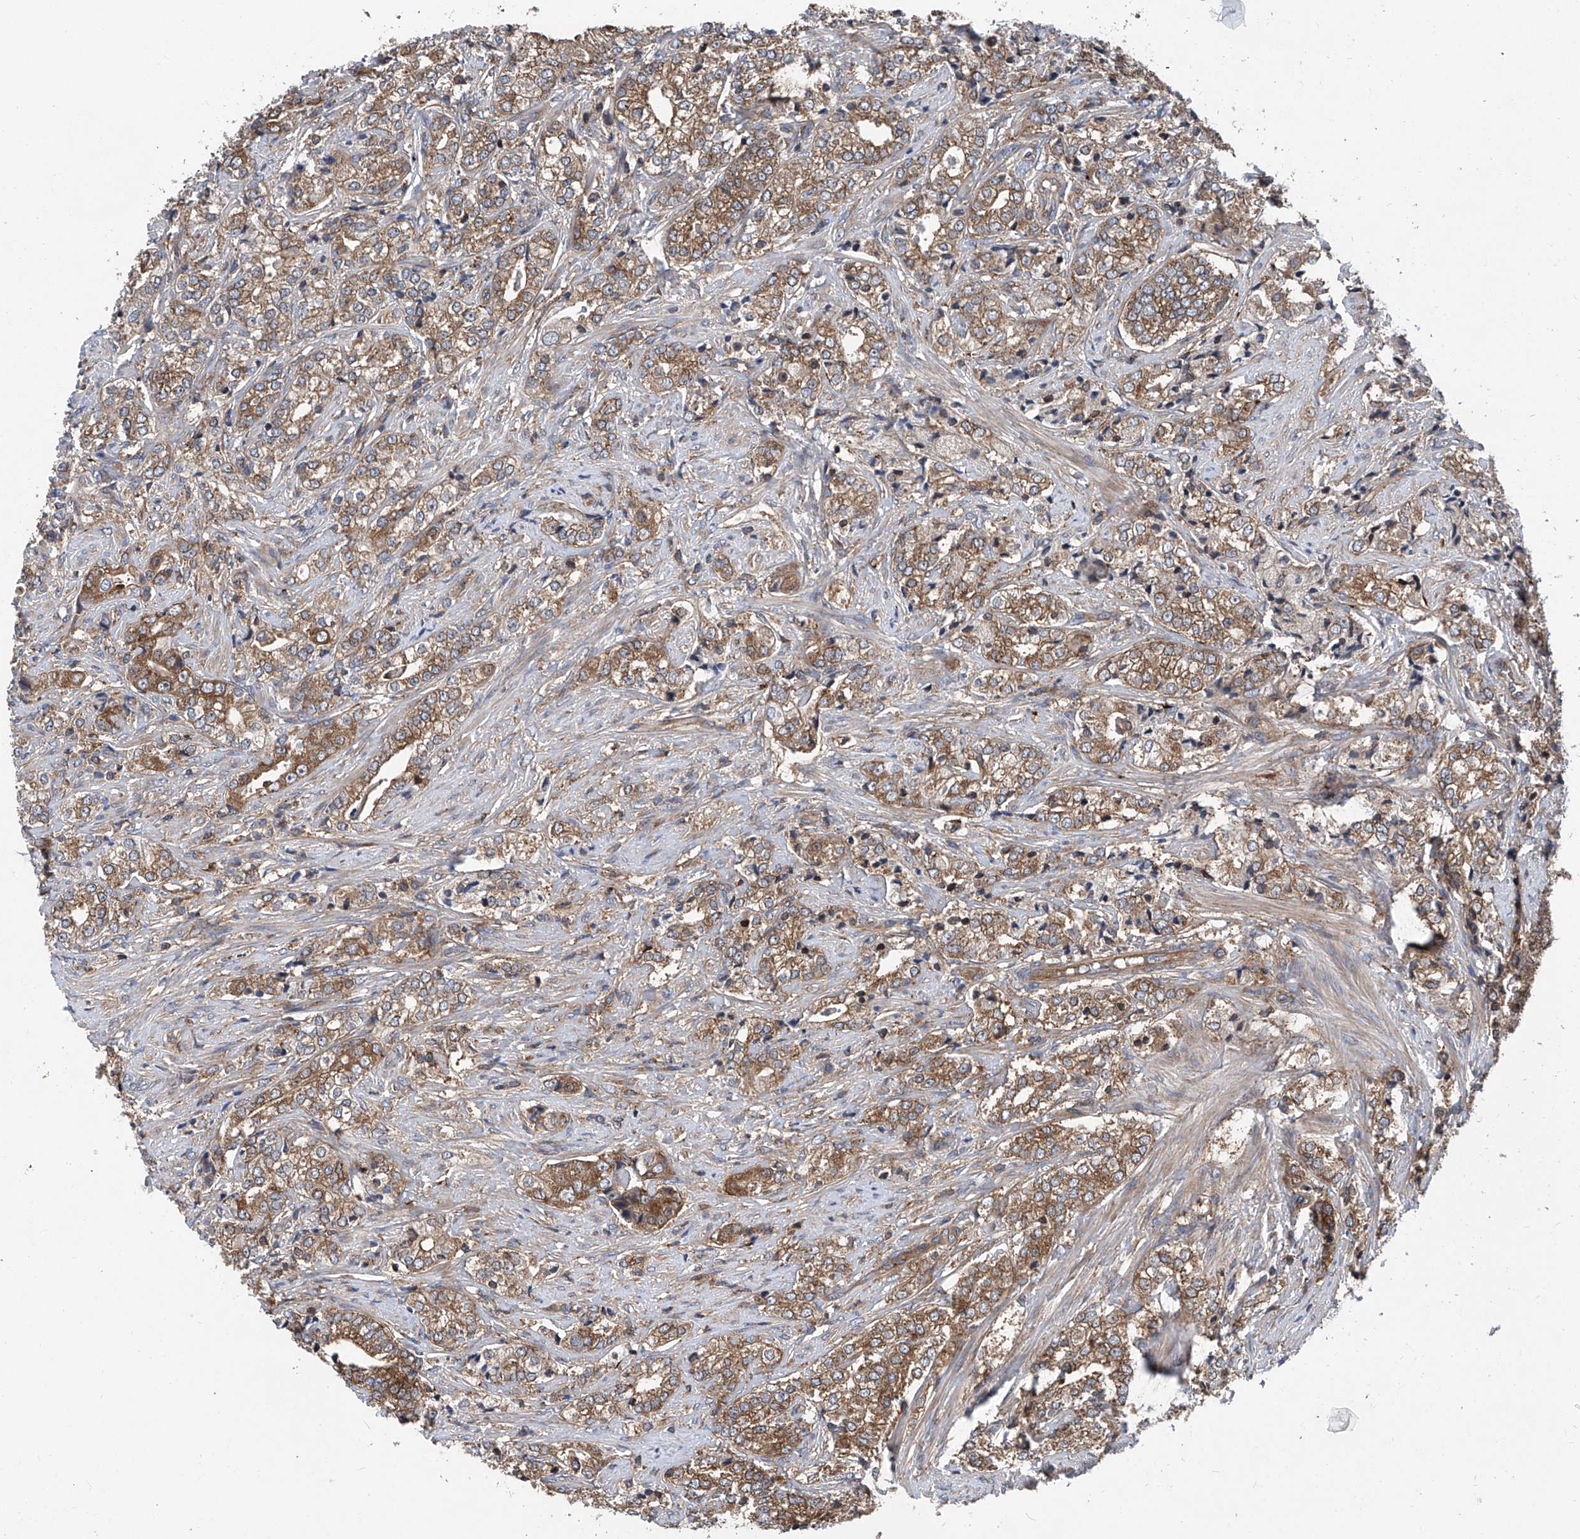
{"staining": {"intensity": "moderate", "quantity": ">75%", "location": "cytoplasmic/membranous"}, "tissue": "prostate cancer", "cell_type": "Tumor cells", "image_type": "cancer", "snomed": [{"axis": "morphology", "description": "Adenocarcinoma, High grade"}, {"axis": "topography", "description": "Prostate"}], "caption": "This is a micrograph of IHC staining of prostate cancer, which shows moderate expression in the cytoplasmic/membranous of tumor cells.", "gene": "SMAP1", "patient": {"sex": "male", "age": 69}}